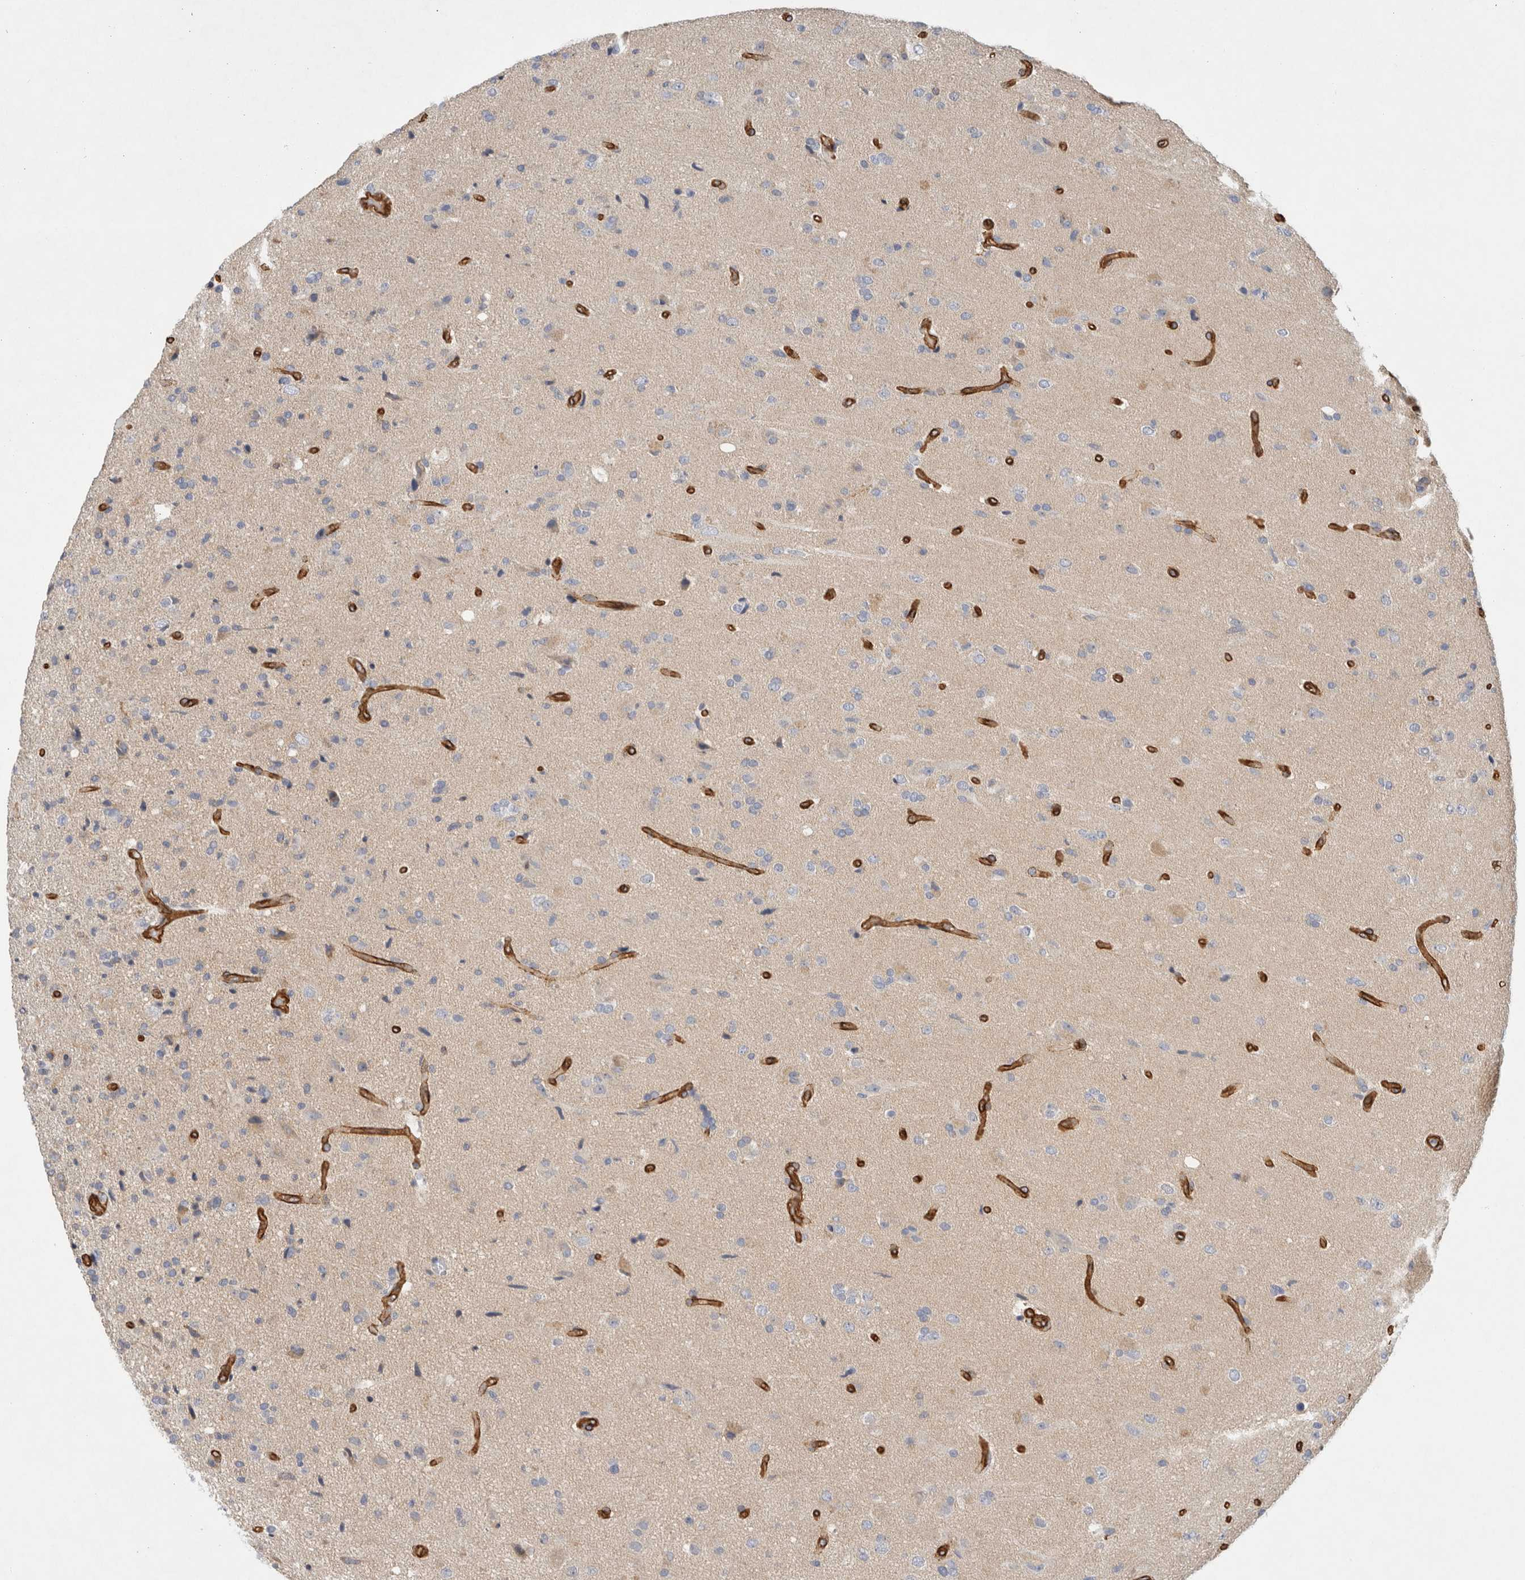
{"staining": {"intensity": "negative", "quantity": "none", "location": "none"}, "tissue": "glioma", "cell_type": "Tumor cells", "image_type": "cancer", "snomed": [{"axis": "morphology", "description": "Glioma, malignant, High grade"}, {"axis": "topography", "description": "Brain"}], "caption": "The histopathology image exhibits no significant staining in tumor cells of malignant glioma (high-grade).", "gene": "JMJD4", "patient": {"sex": "male", "age": 72}}